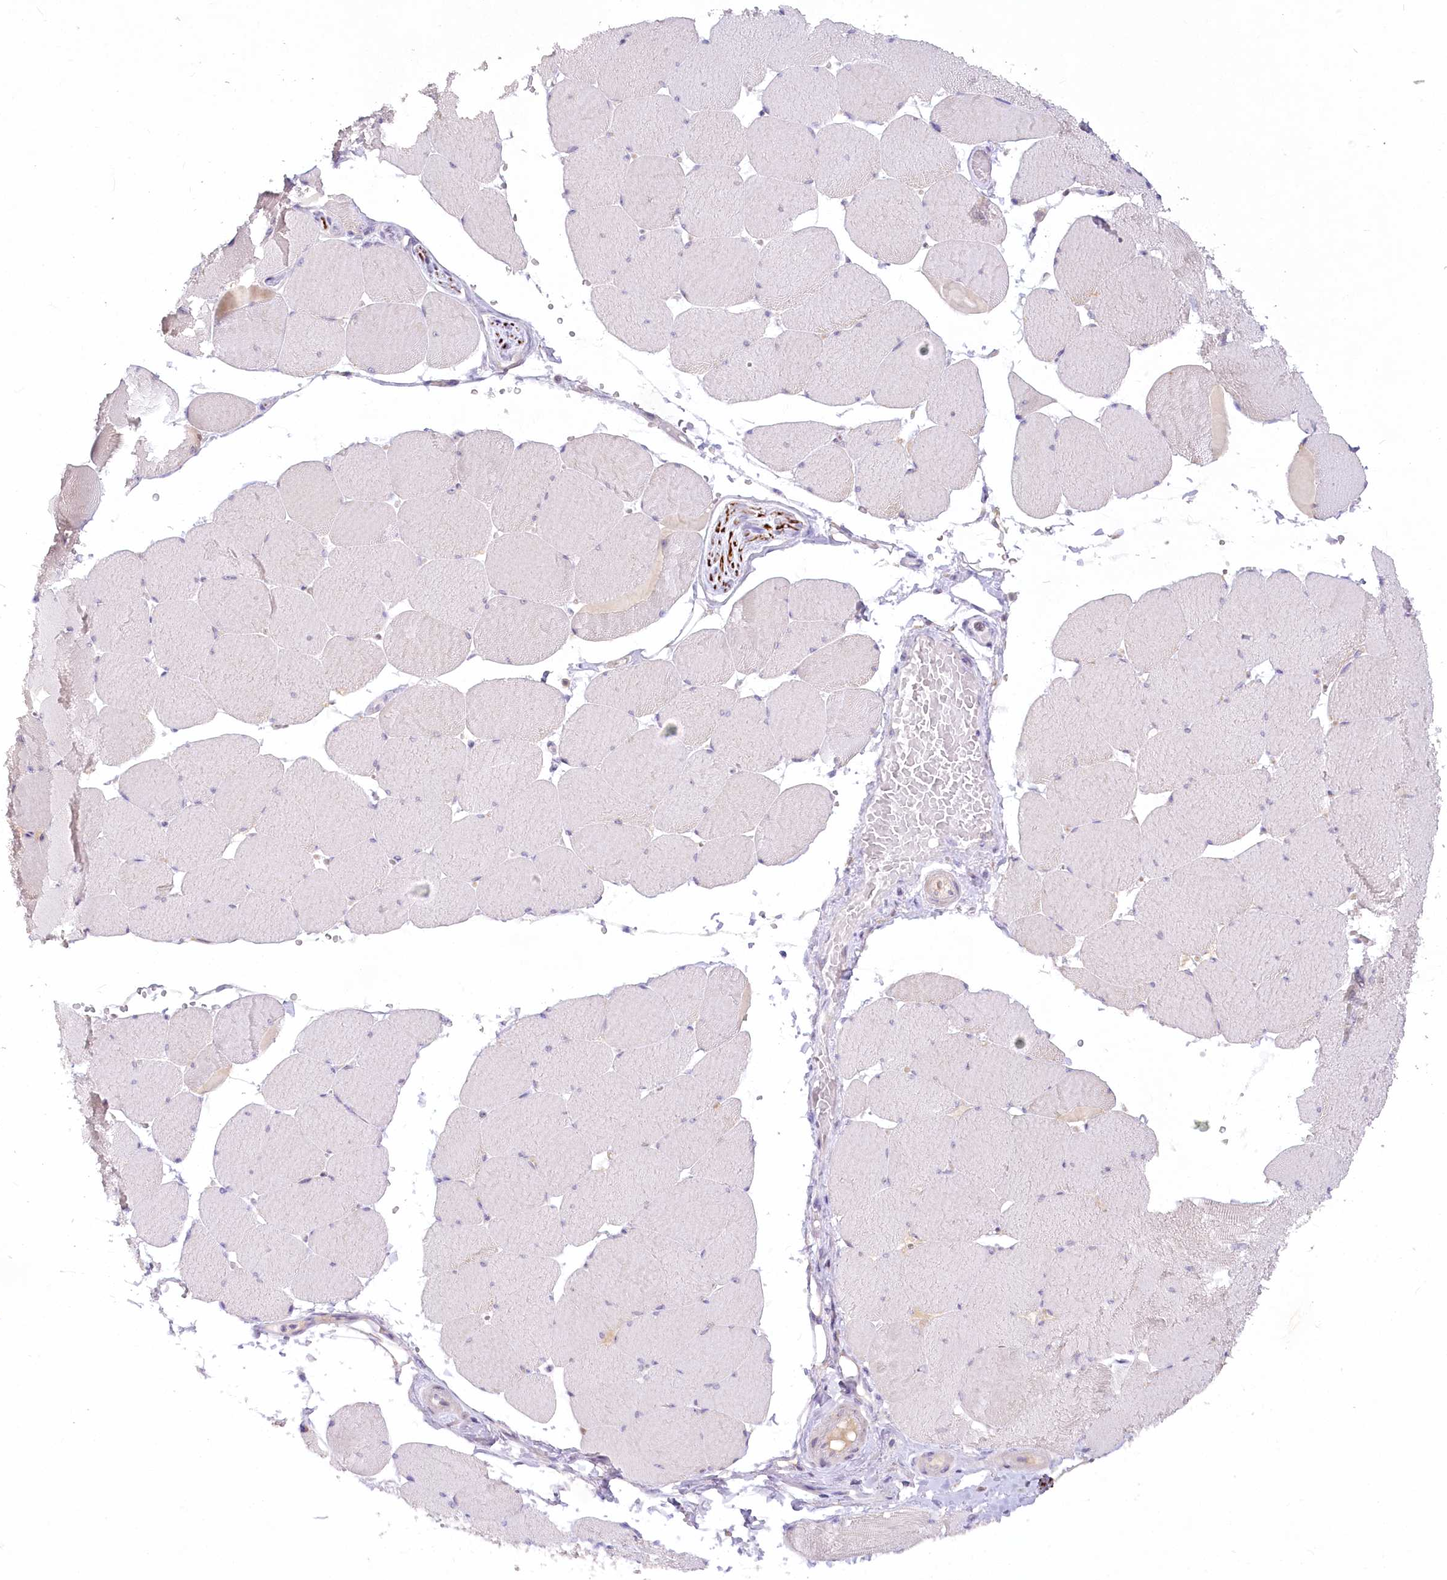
{"staining": {"intensity": "negative", "quantity": "none", "location": "none"}, "tissue": "skeletal muscle", "cell_type": "Myocytes", "image_type": "normal", "snomed": [{"axis": "morphology", "description": "Normal tissue, NOS"}, {"axis": "topography", "description": "Skeletal muscle"}, {"axis": "topography", "description": "Head-Neck"}], "caption": "DAB immunohistochemical staining of benign human skeletal muscle reveals no significant staining in myocytes.", "gene": "EFHC2", "patient": {"sex": "male", "age": 66}}